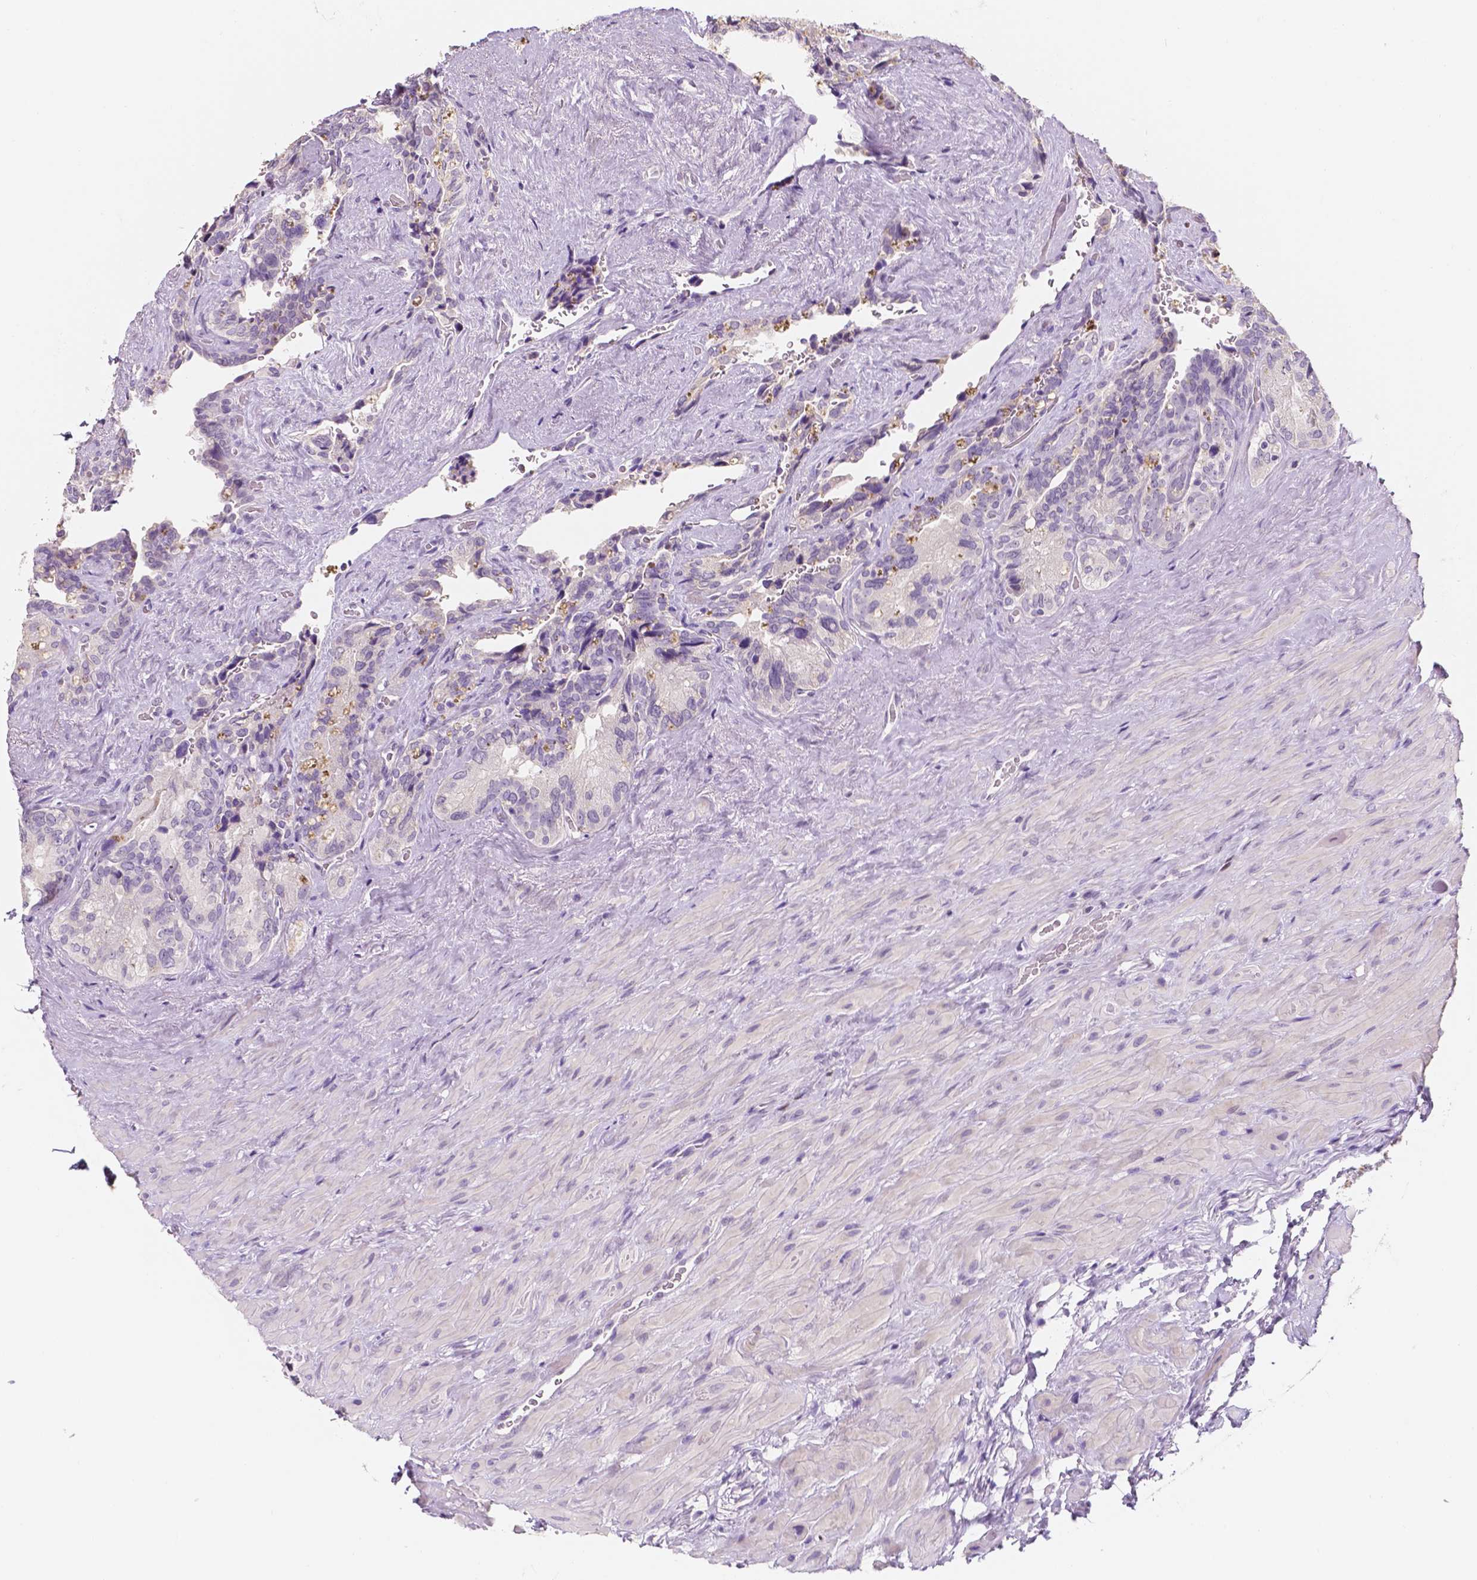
{"staining": {"intensity": "negative", "quantity": "none", "location": "none"}, "tissue": "seminal vesicle", "cell_type": "Glandular cells", "image_type": "normal", "snomed": [{"axis": "morphology", "description": "Normal tissue, NOS"}, {"axis": "topography", "description": "Seminal veicle"}], "caption": "A micrograph of human seminal vesicle is negative for staining in glandular cells. Brightfield microscopy of immunohistochemistry (IHC) stained with DAB (brown) and hematoxylin (blue), captured at high magnification.", "gene": "TAL1", "patient": {"sex": "male", "age": 69}}